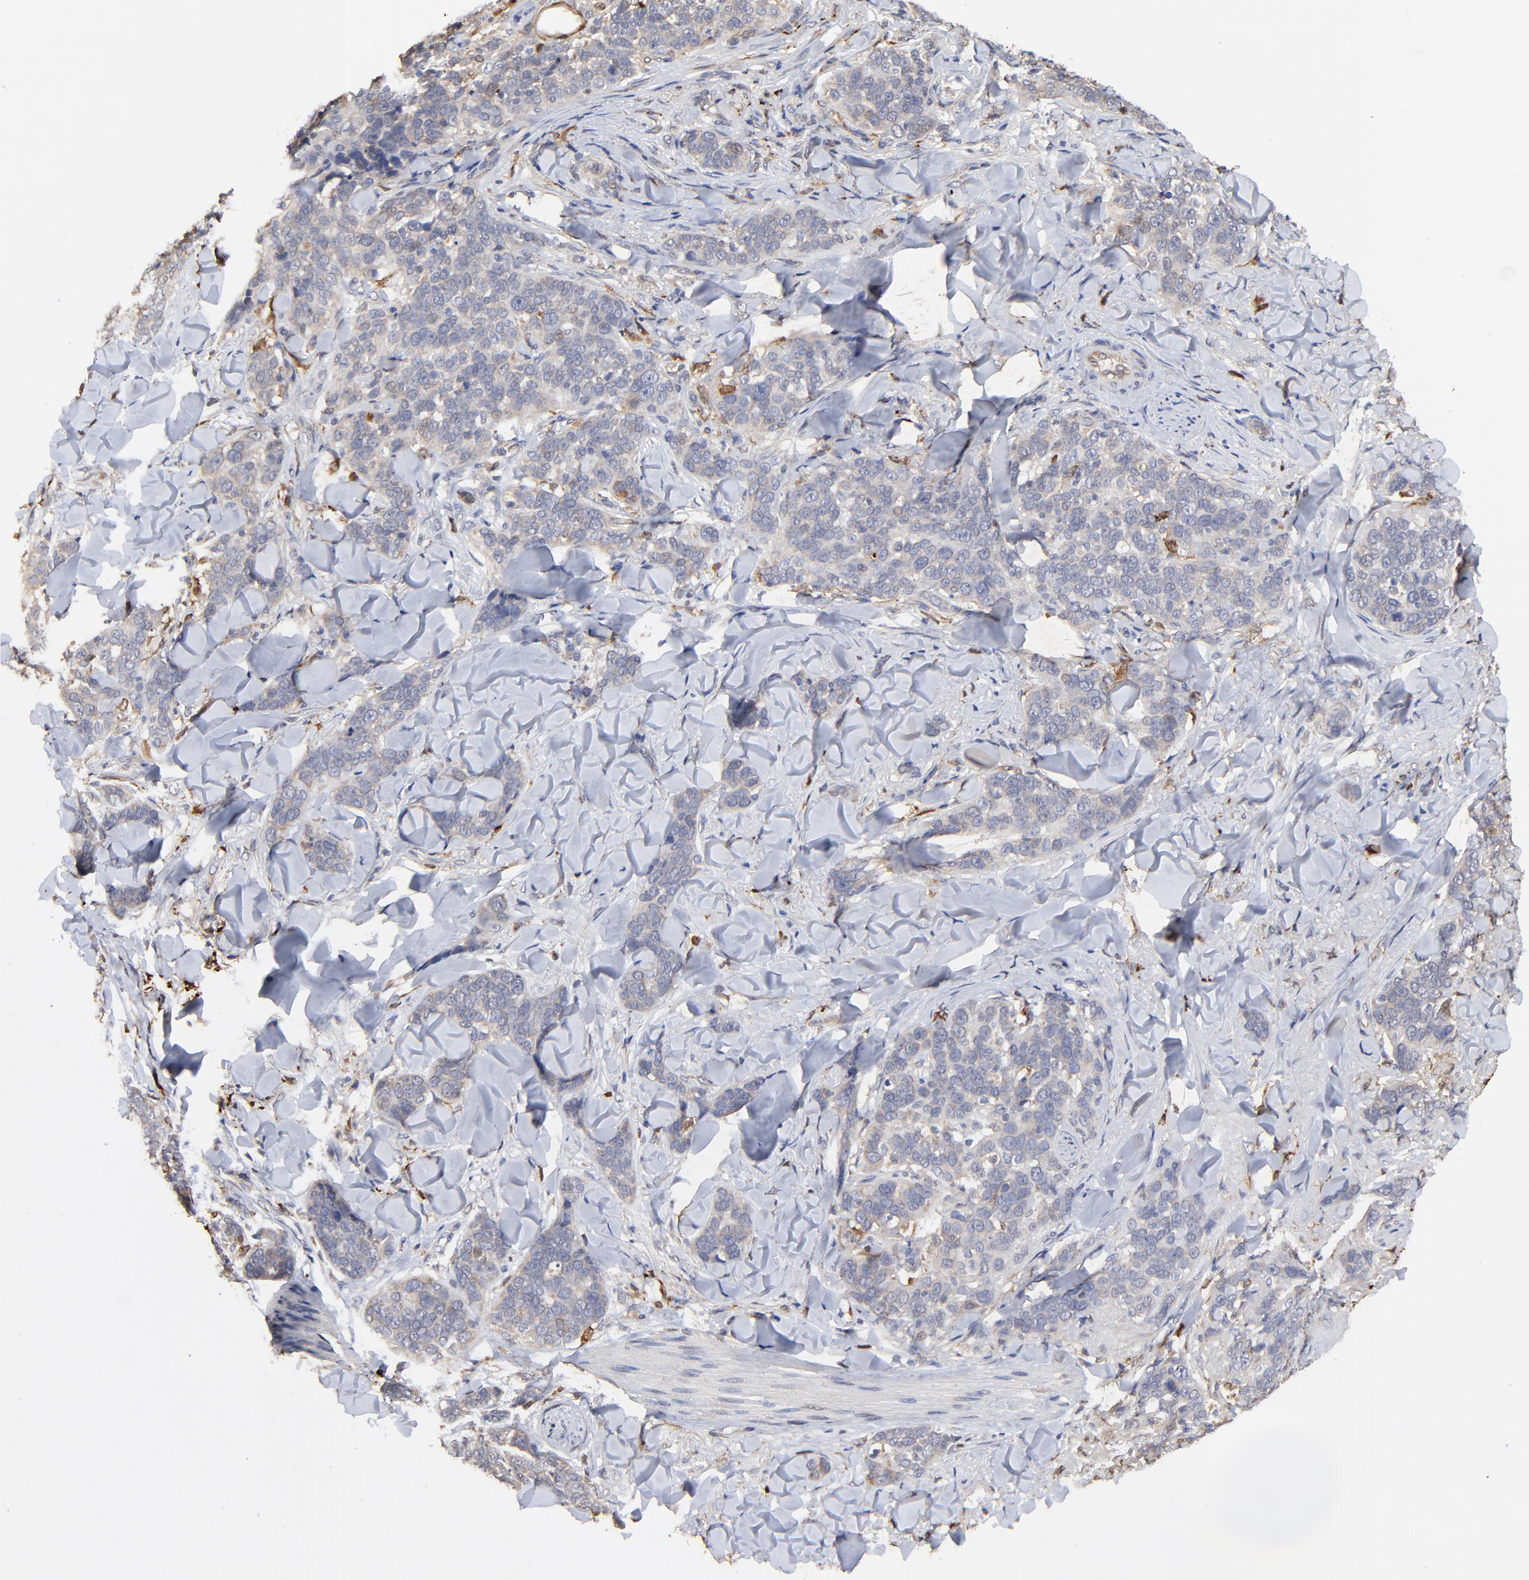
{"staining": {"intensity": "weak", "quantity": "<25%", "location": "cytoplasmic/membranous"}, "tissue": "skin cancer", "cell_type": "Tumor cells", "image_type": "cancer", "snomed": [{"axis": "morphology", "description": "Normal tissue, NOS"}, {"axis": "morphology", "description": "Squamous cell carcinoma, NOS"}, {"axis": "topography", "description": "Skin"}], "caption": "Human skin cancer stained for a protein using IHC reveals no staining in tumor cells.", "gene": "LGALS3", "patient": {"sex": "female", "age": 83}}